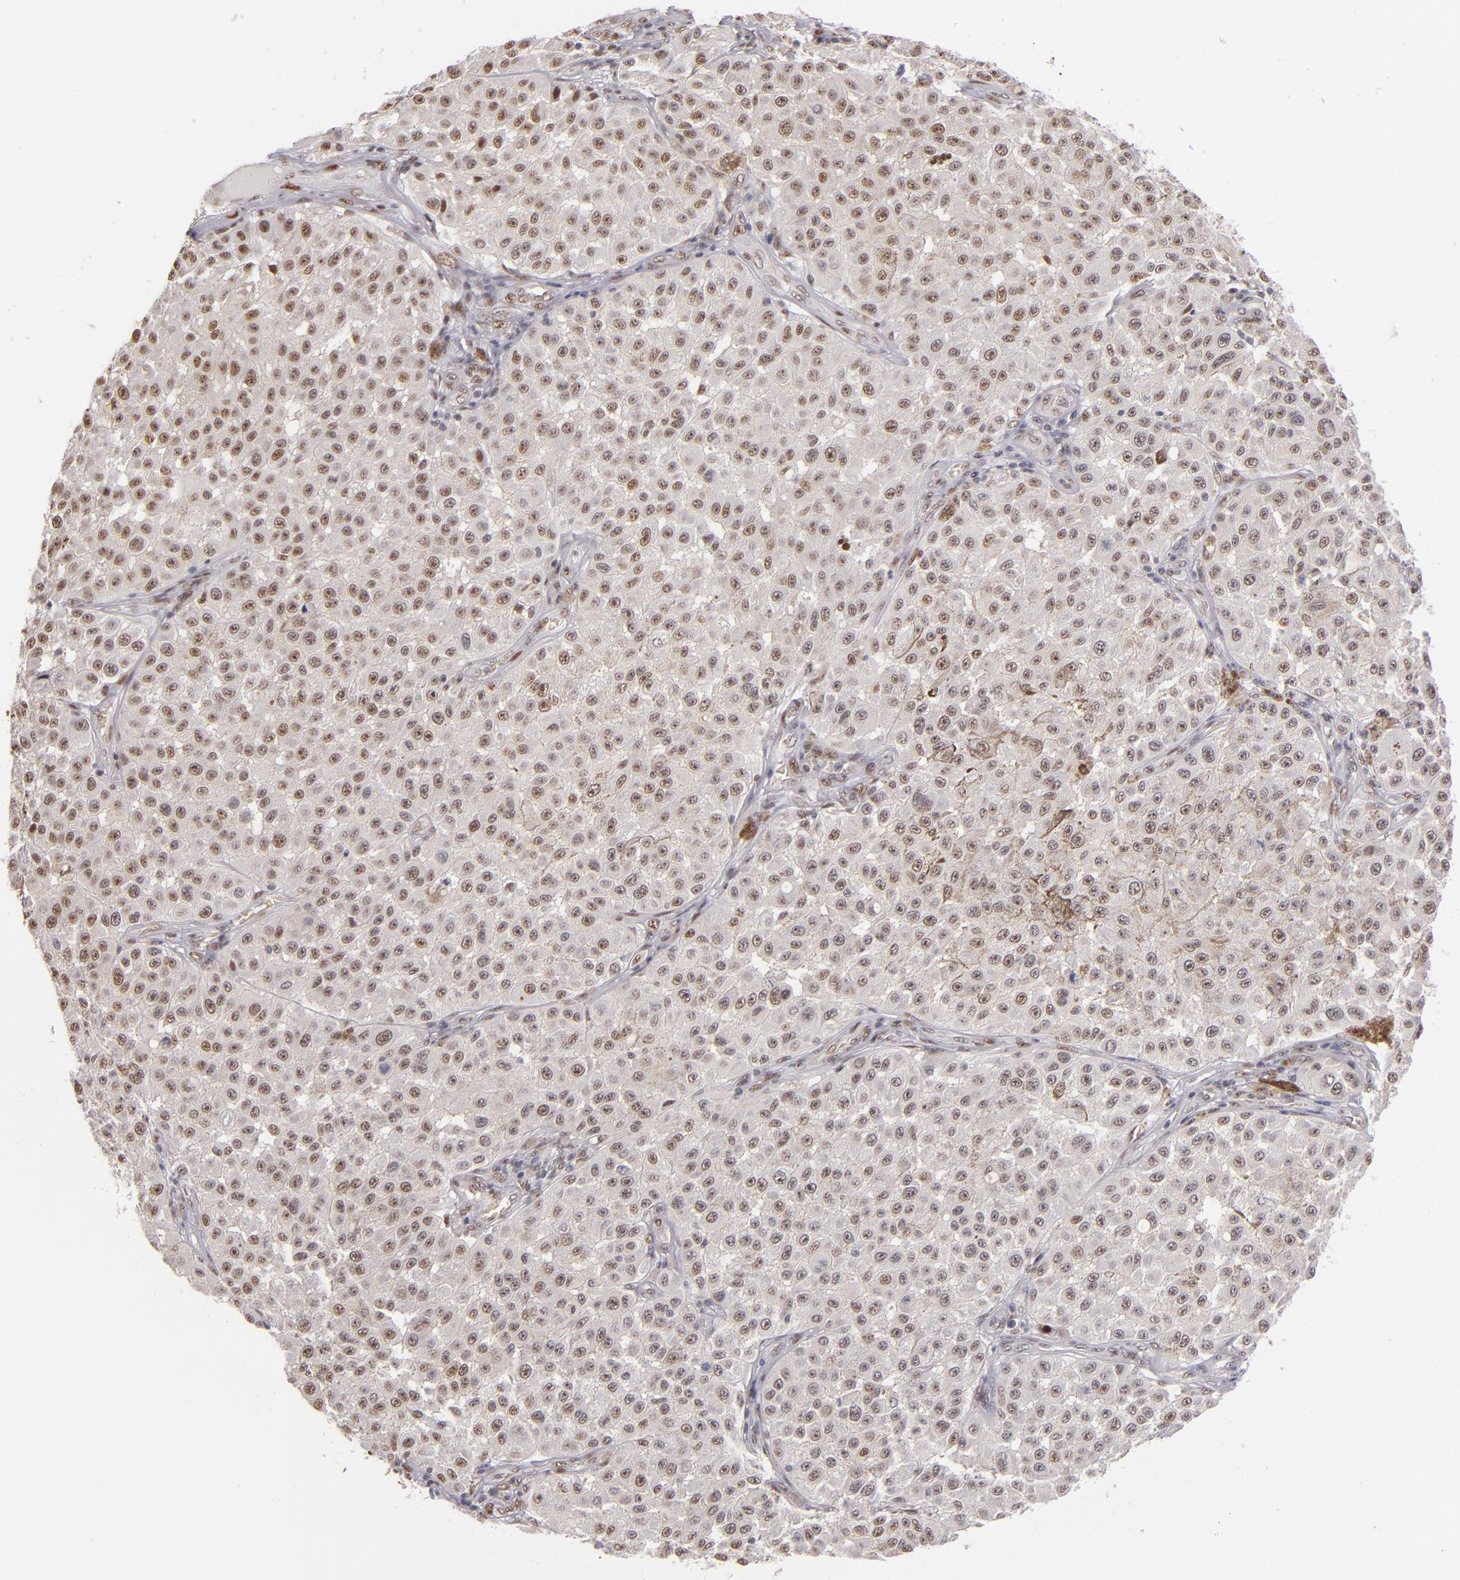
{"staining": {"intensity": "weak", "quantity": ">75%", "location": "nuclear"}, "tissue": "melanoma", "cell_type": "Tumor cells", "image_type": "cancer", "snomed": [{"axis": "morphology", "description": "Malignant melanoma, NOS"}, {"axis": "topography", "description": "Skin"}], "caption": "Weak nuclear staining is present in approximately >75% of tumor cells in melanoma.", "gene": "NCOR2", "patient": {"sex": "female", "age": 64}}